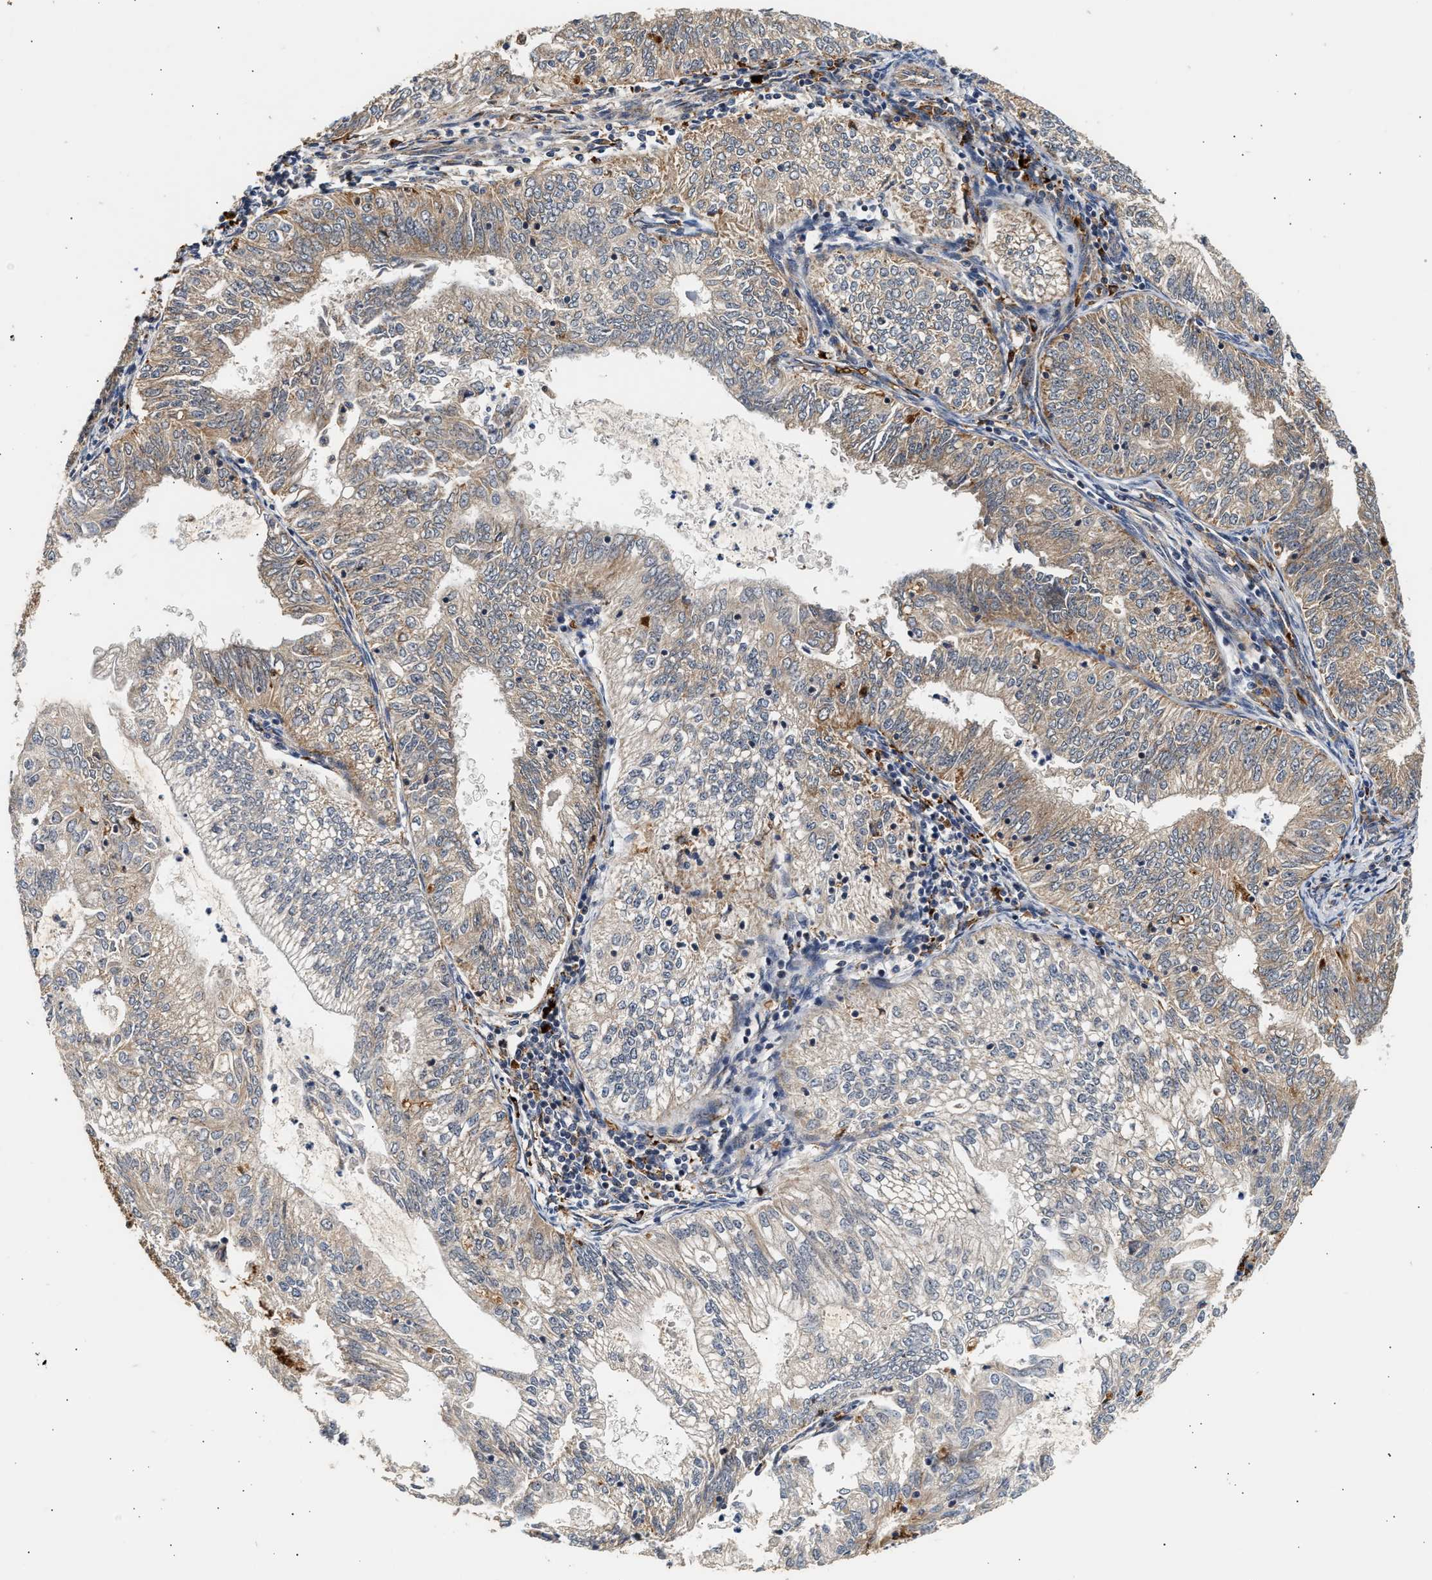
{"staining": {"intensity": "weak", "quantity": "25%-75%", "location": "cytoplasmic/membranous"}, "tissue": "endometrial cancer", "cell_type": "Tumor cells", "image_type": "cancer", "snomed": [{"axis": "morphology", "description": "Adenocarcinoma, NOS"}, {"axis": "topography", "description": "Endometrium"}], "caption": "Endometrial adenocarcinoma stained with immunohistochemistry displays weak cytoplasmic/membranous expression in about 25%-75% of tumor cells. The staining was performed using DAB (3,3'-diaminobenzidine), with brown indicating positive protein expression. Nuclei are stained blue with hematoxylin.", "gene": "PLD3", "patient": {"sex": "female", "age": 69}}